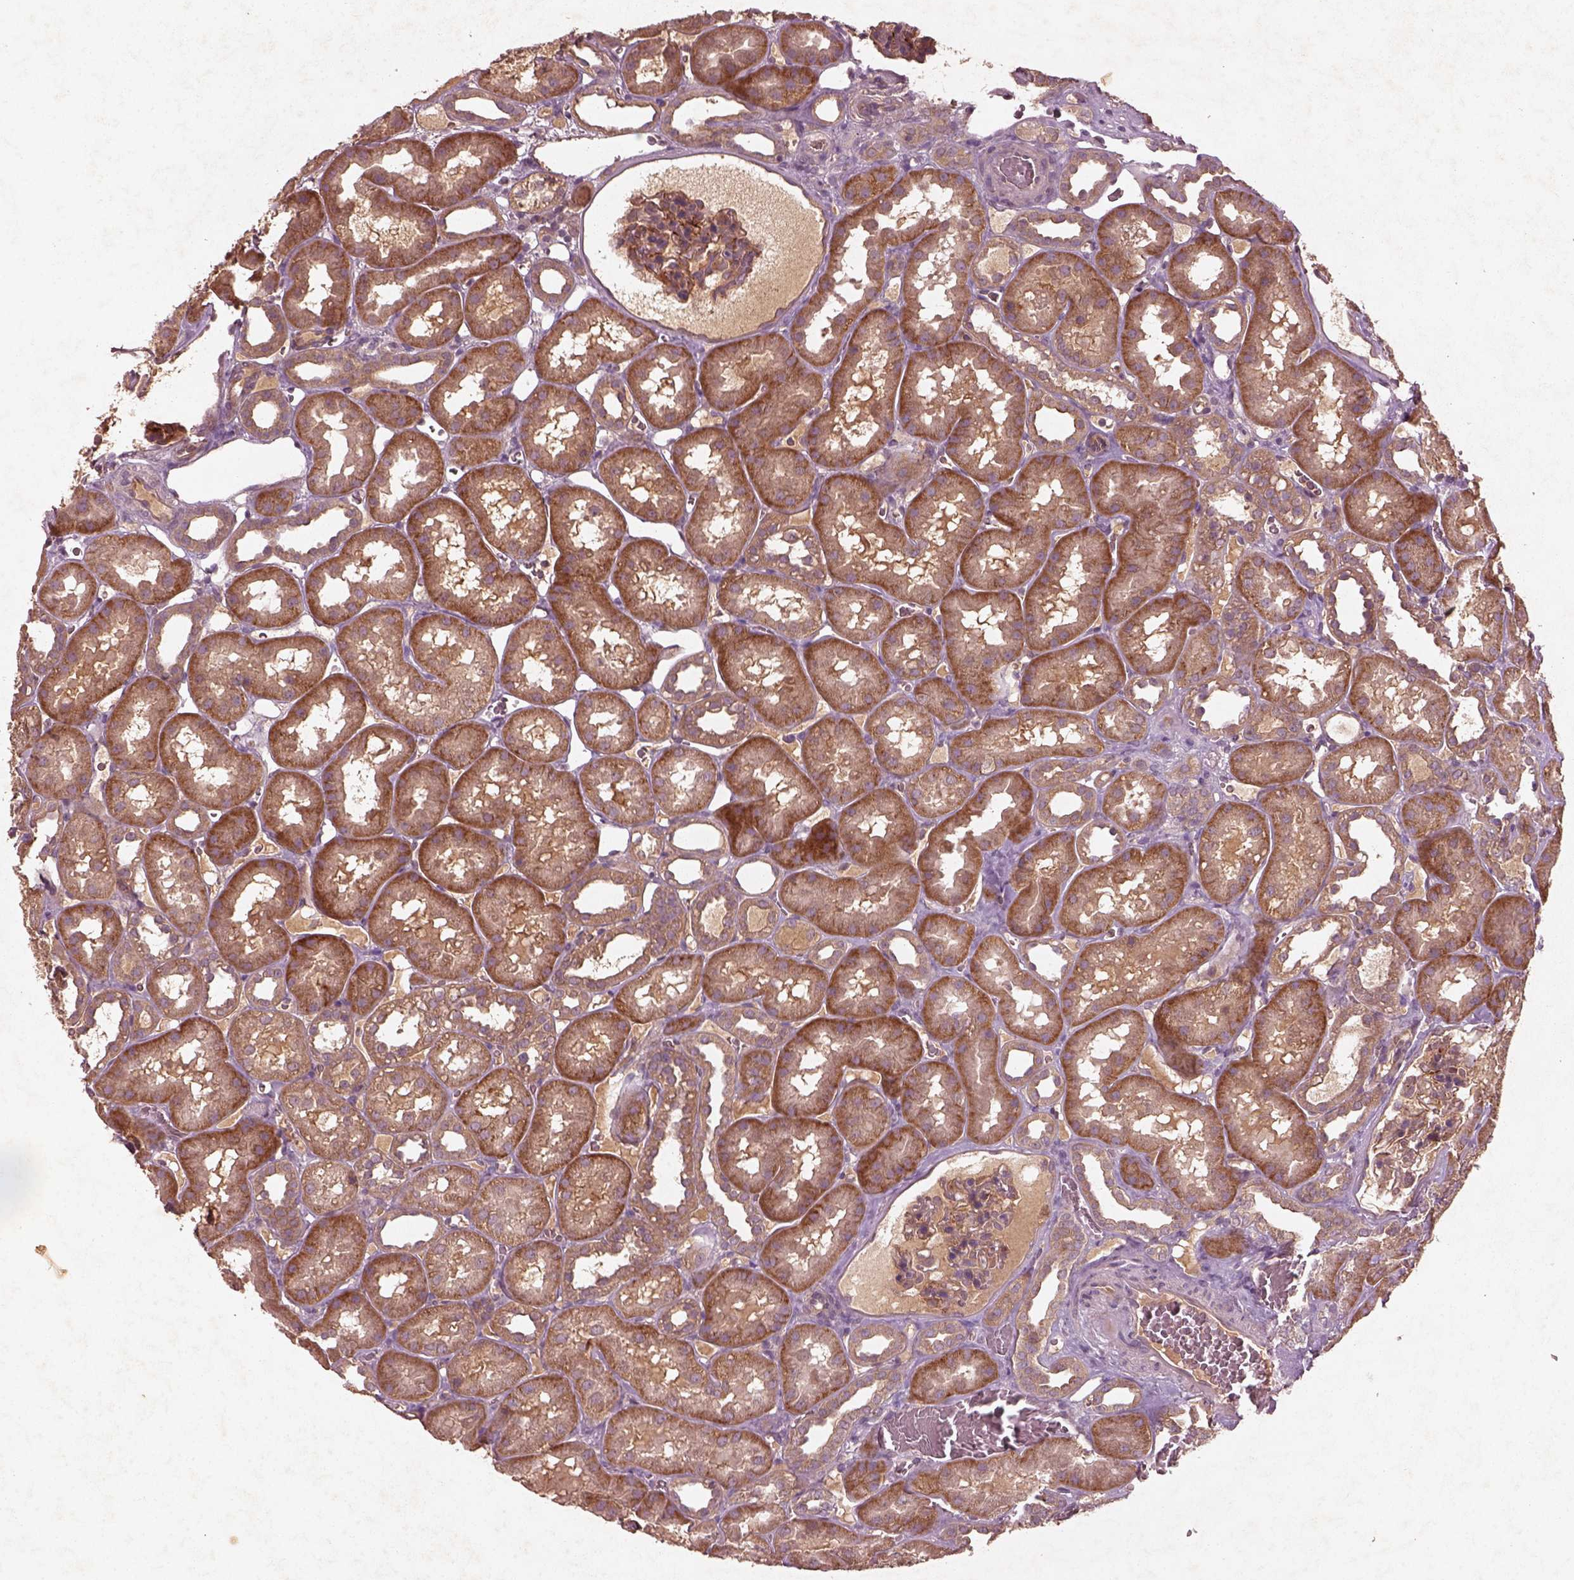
{"staining": {"intensity": "moderate", "quantity": "25%-75%", "location": "cytoplasmic/membranous"}, "tissue": "kidney", "cell_type": "Cells in glomeruli", "image_type": "normal", "snomed": [{"axis": "morphology", "description": "Normal tissue, NOS"}, {"axis": "topography", "description": "Kidney"}], "caption": "Cells in glomeruli demonstrate medium levels of moderate cytoplasmic/membranous expression in about 25%-75% of cells in unremarkable human kidney. The staining was performed using DAB (3,3'-diaminobenzidine) to visualize the protein expression in brown, while the nuclei were stained in blue with hematoxylin (Magnification: 20x).", "gene": "FAM234A", "patient": {"sex": "female", "age": 41}}